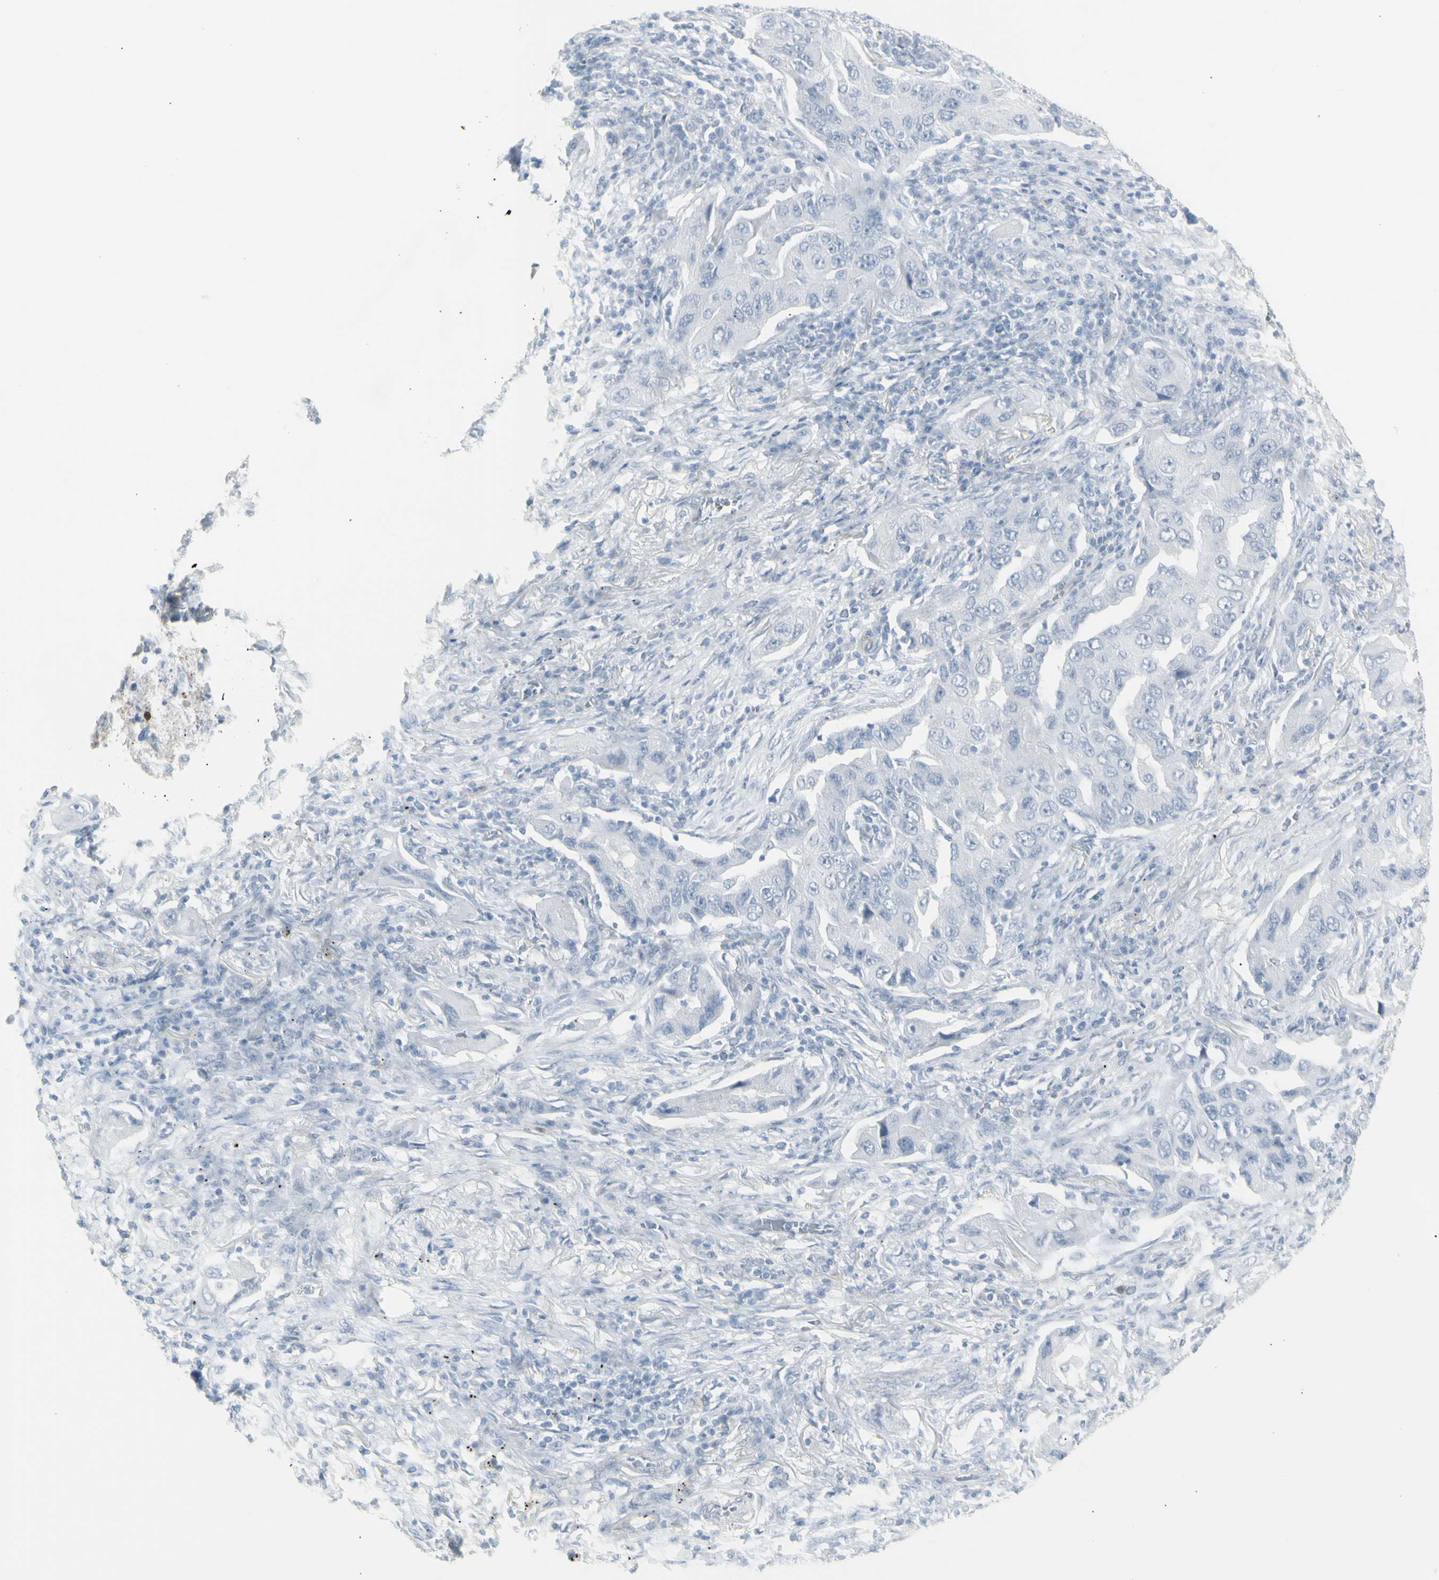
{"staining": {"intensity": "negative", "quantity": "none", "location": "none"}, "tissue": "lung cancer", "cell_type": "Tumor cells", "image_type": "cancer", "snomed": [{"axis": "morphology", "description": "Adenocarcinoma, NOS"}, {"axis": "topography", "description": "Lung"}], "caption": "This image is of lung adenocarcinoma stained with IHC to label a protein in brown with the nuclei are counter-stained blue. There is no staining in tumor cells.", "gene": "YBX2", "patient": {"sex": "female", "age": 65}}